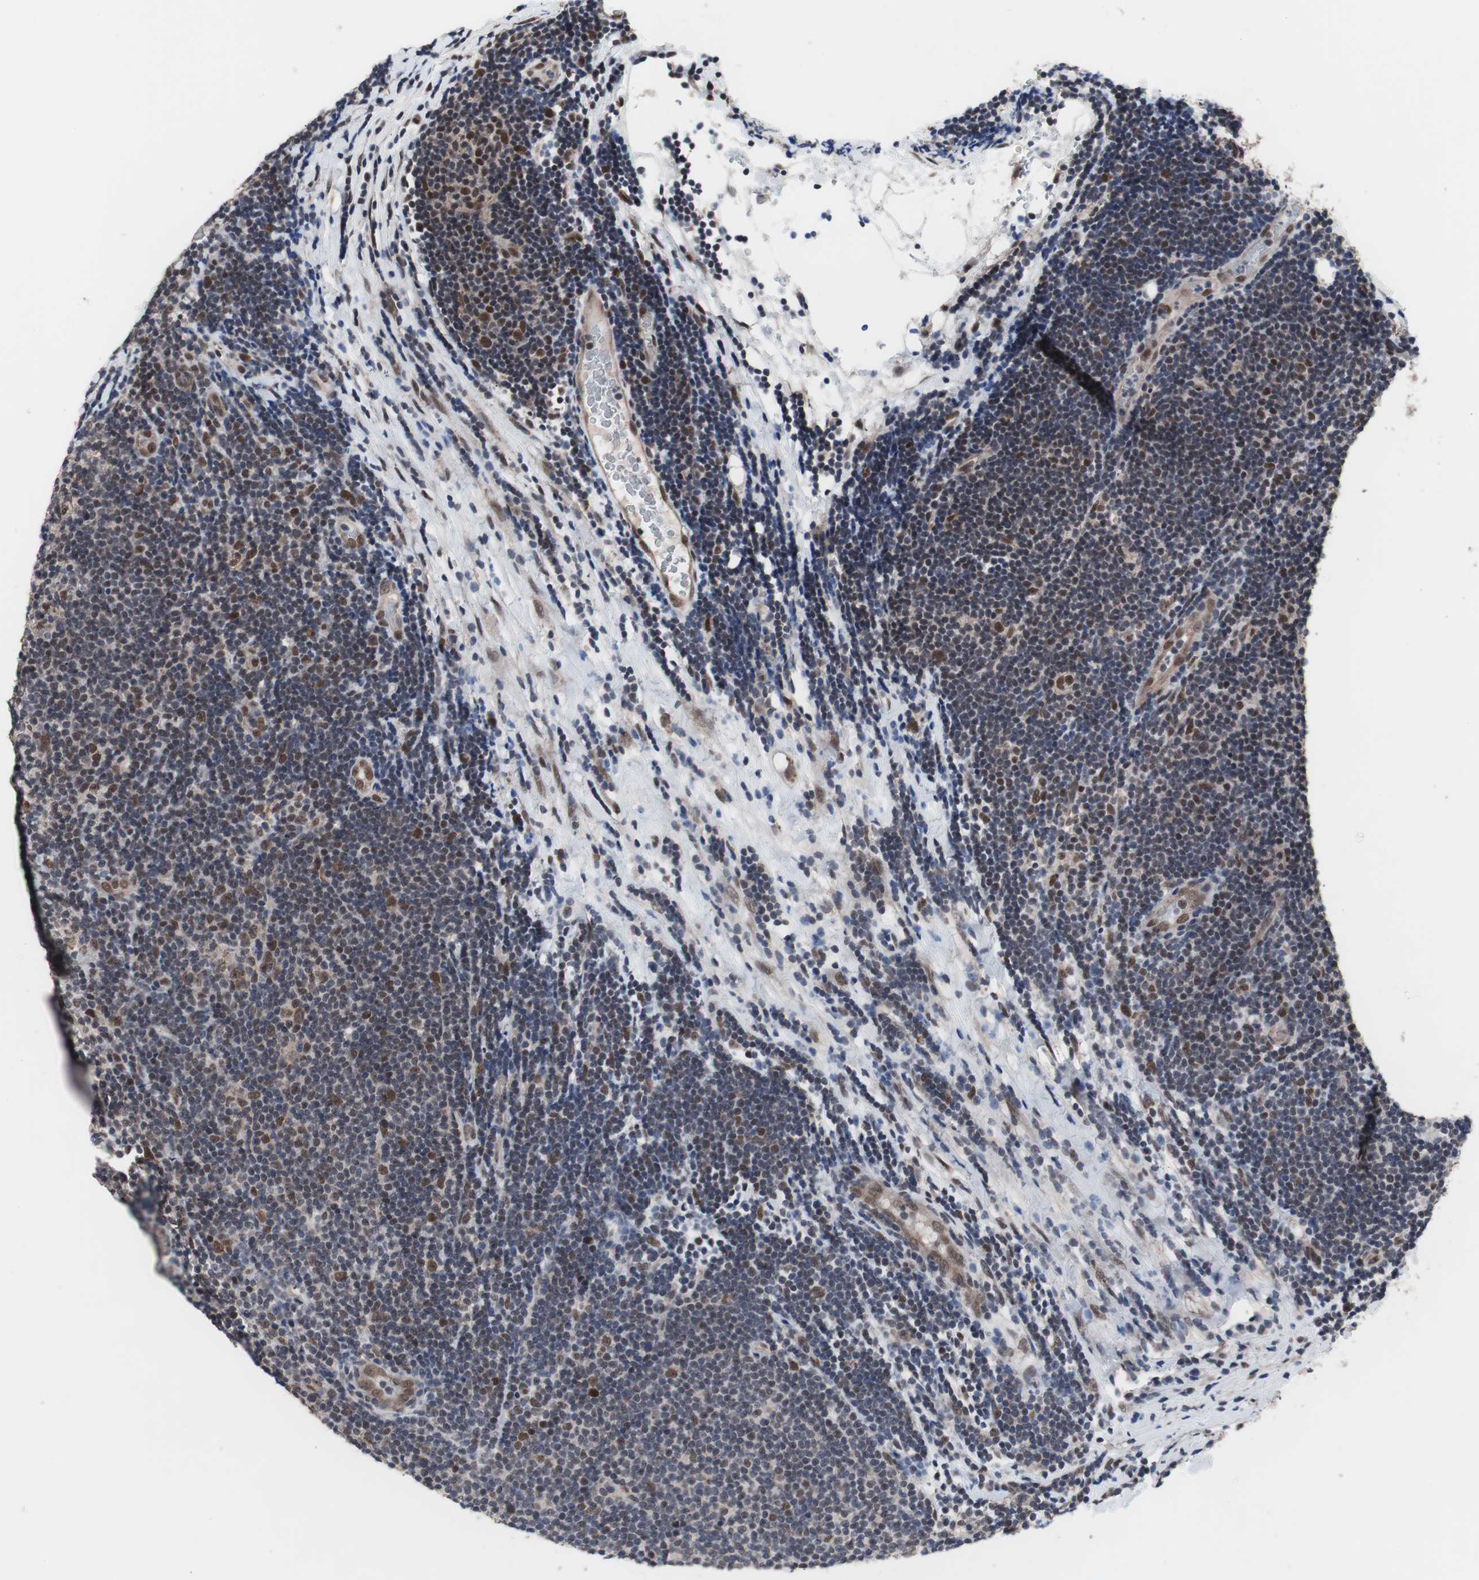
{"staining": {"intensity": "moderate", "quantity": "<25%", "location": "nuclear"}, "tissue": "lymphoma", "cell_type": "Tumor cells", "image_type": "cancer", "snomed": [{"axis": "morphology", "description": "Malignant lymphoma, non-Hodgkin's type, Low grade"}, {"axis": "topography", "description": "Lymph node"}], "caption": "Immunohistochemical staining of human malignant lymphoma, non-Hodgkin's type (low-grade) demonstrates low levels of moderate nuclear expression in approximately <25% of tumor cells.", "gene": "GTF2F2", "patient": {"sex": "male", "age": 83}}